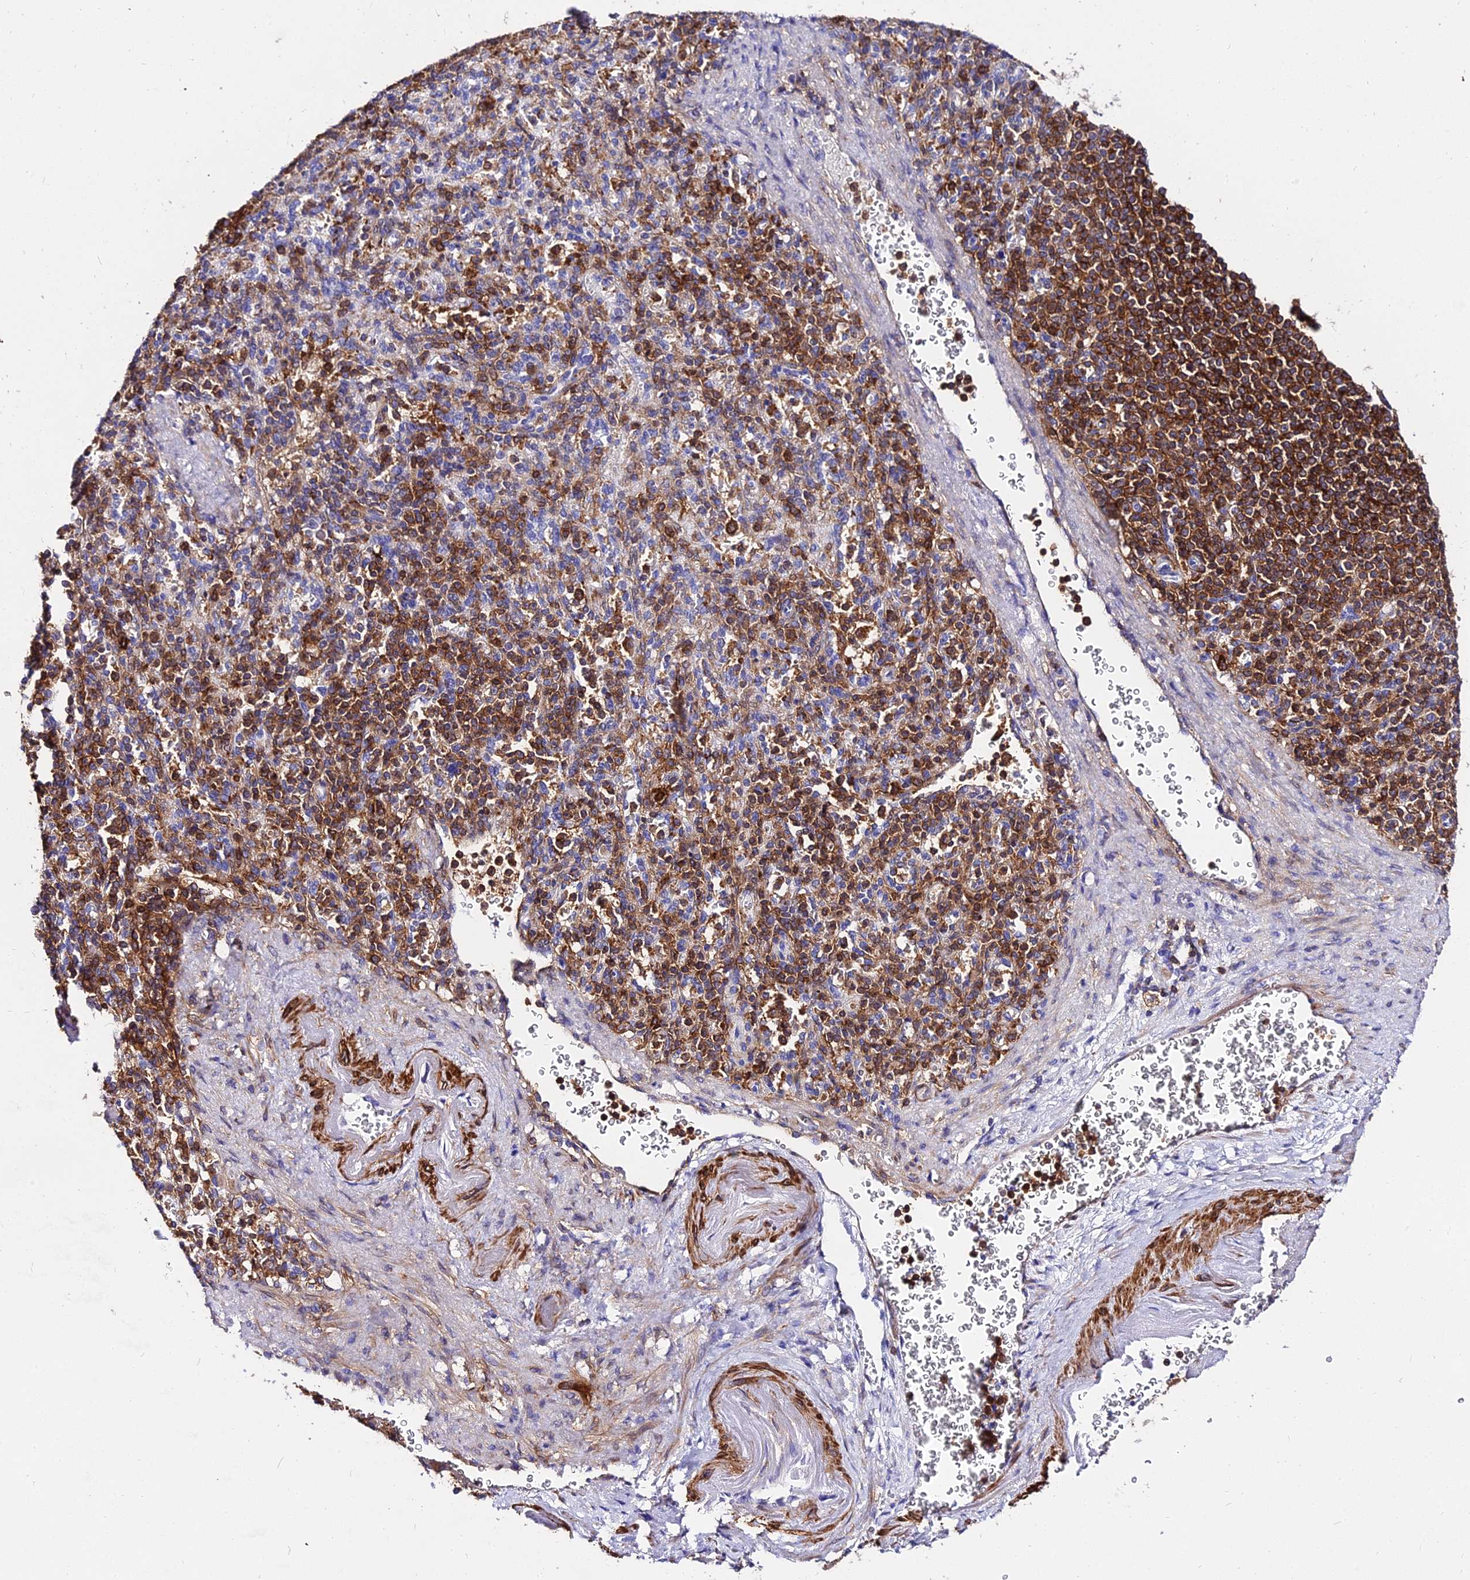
{"staining": {"intensity": "moderate", "quantity": "25%-75%", "location": "cytoplasmic/membranous"}, "tissue": "spleen", "cell_type": "Cells in red pulp", "image_type": "normal", "snomed": [{"axis": "morphology", "description": "Normal tissue, NOS"}, {"axis": "topography", "description": "Spleen"}], "caption": "IHC image of normal spleen: human spleen stained using IHC demonstrates medium levels of moderate protein expression localized specifically in the cytoplasmic/membranous of cells in red pulp, appearing as a cytoplasmic/membranous brown color.", "gene": "CSRP1", "patient": {"sex": "female", "age": 74}}